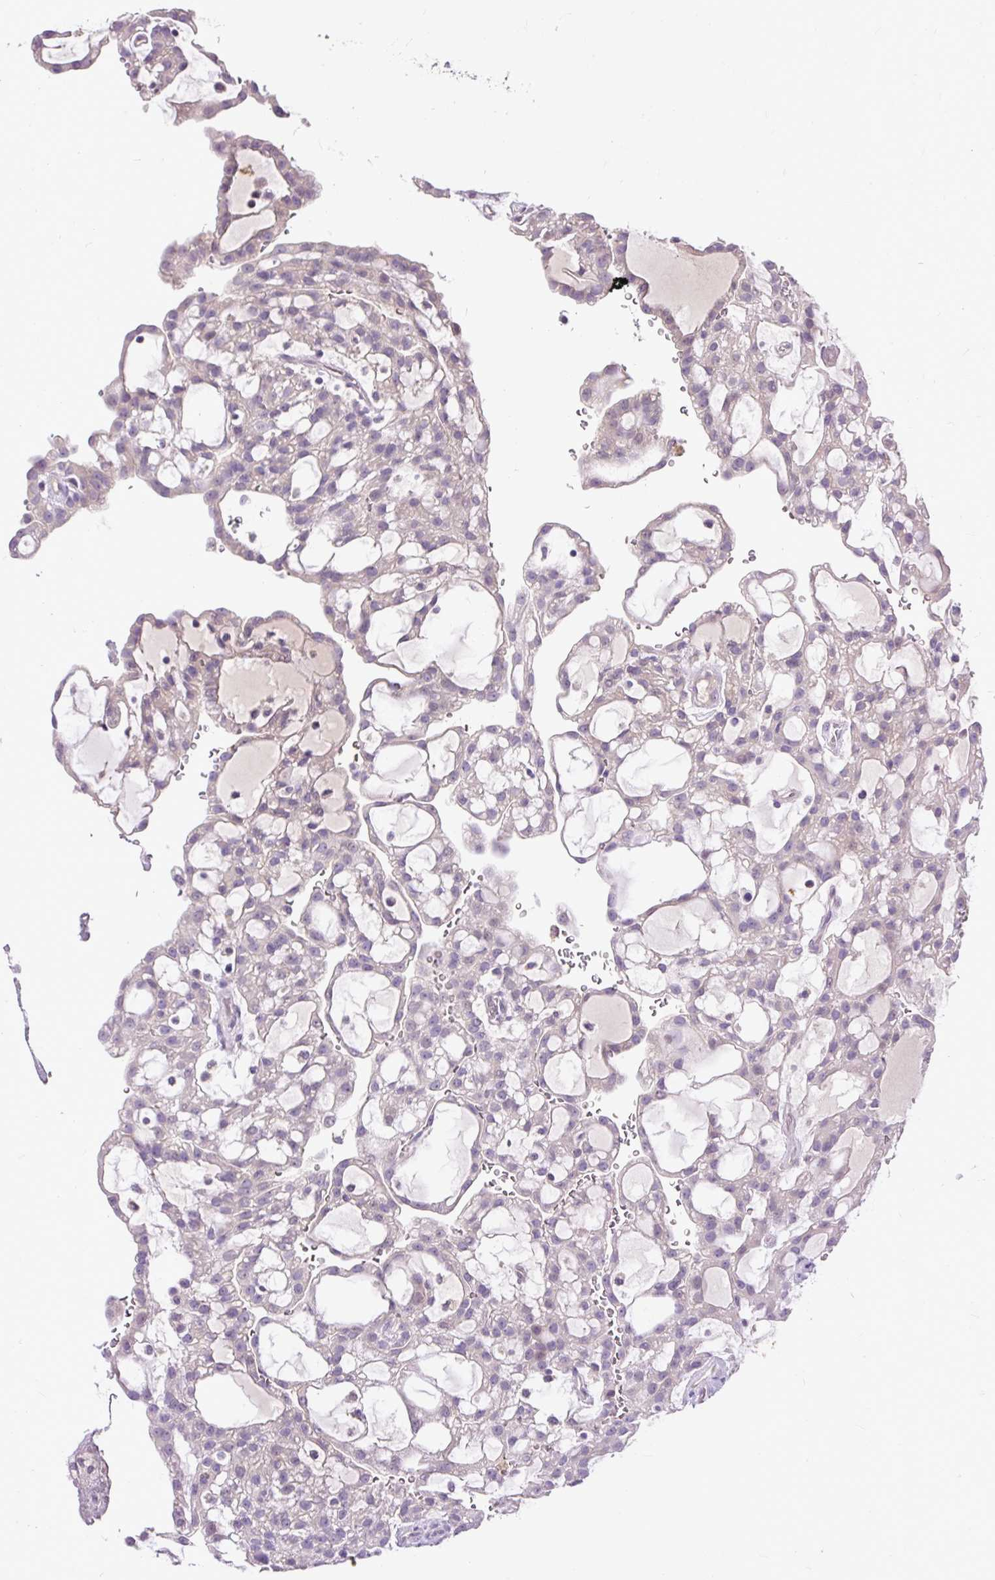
{"staining": {"intensity": "negative", "quantity": "none", "location": "none"}, "tissue": "renal cancer", "cell_type": "Tumor cells", "image_type": "cancer", "snomed": [{"axis": "morphology", "description": "Adenocarcinoma, NOS"}, {"axis": "topography", "description": "Kidney"}], "caption": "Tumor cells show no significant protein expression in adenocarcinoma (renal).", "gene": "KRTAP20-3", "patient": {"sex": "male", "age": 63}}